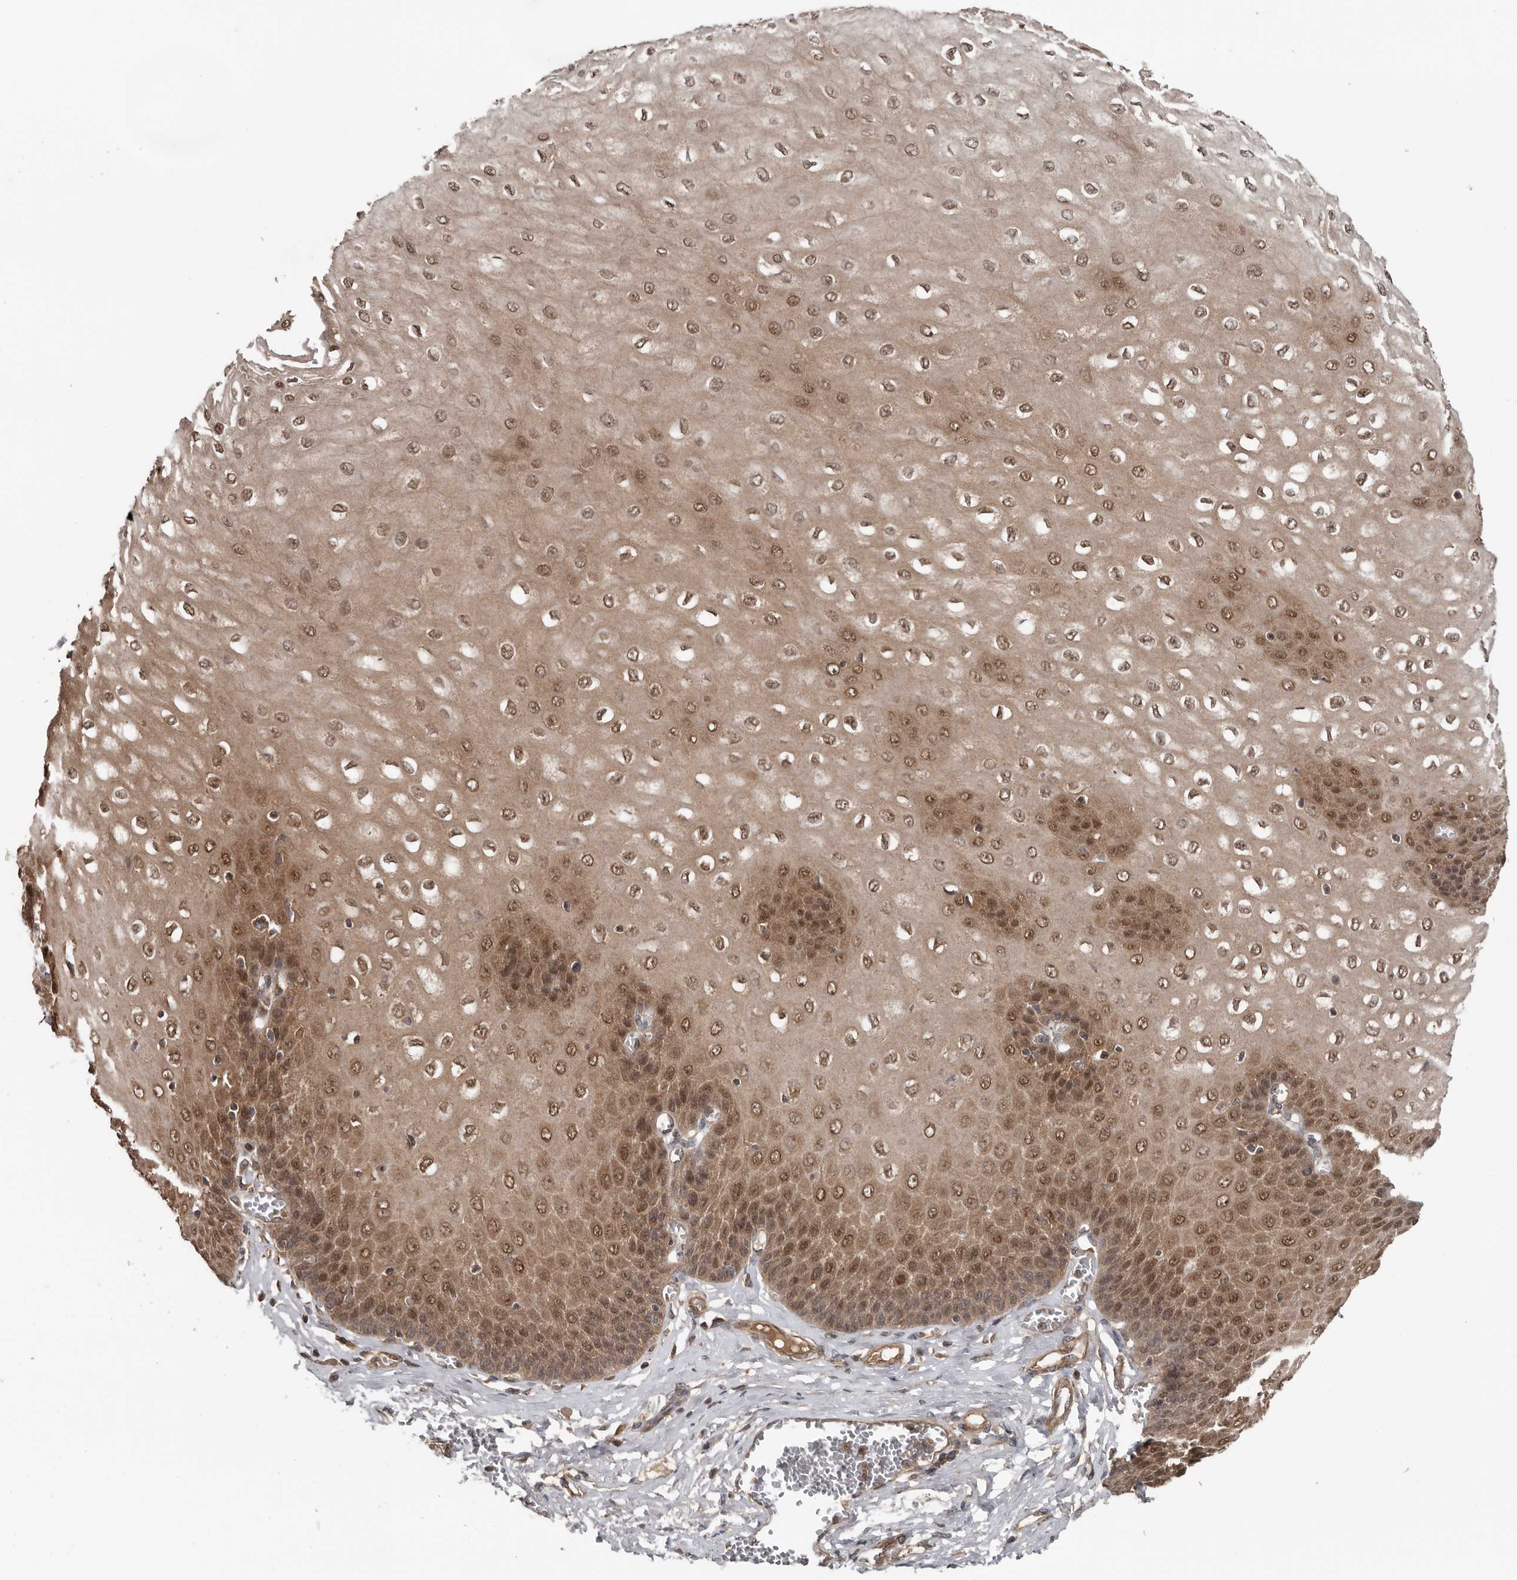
{"staining": {"intensity": "moderate", "quantity": ">75%", "location": "cytoplasmic/membranous,nuclear"}, "tissue": "esophagus", "cell_type": "Squamous epithelial cells", "image_type": "normal", "snomed": [{"axis": "morphology", "description": "Normal tissue, NOS"}, {"axis": "topography", "description": "Esophagus"}], "caption": "Immunohistochemistry (IHC) micrograph of normal esophagus stained for a protein (brown), which shows medium levels of moderate cytoplasmic/membranous,nuclear staining in approximately >75% of squamous epithelial cells.", "gene": "DNAJB4", "patient": {"sex": "male", "age": 60}}